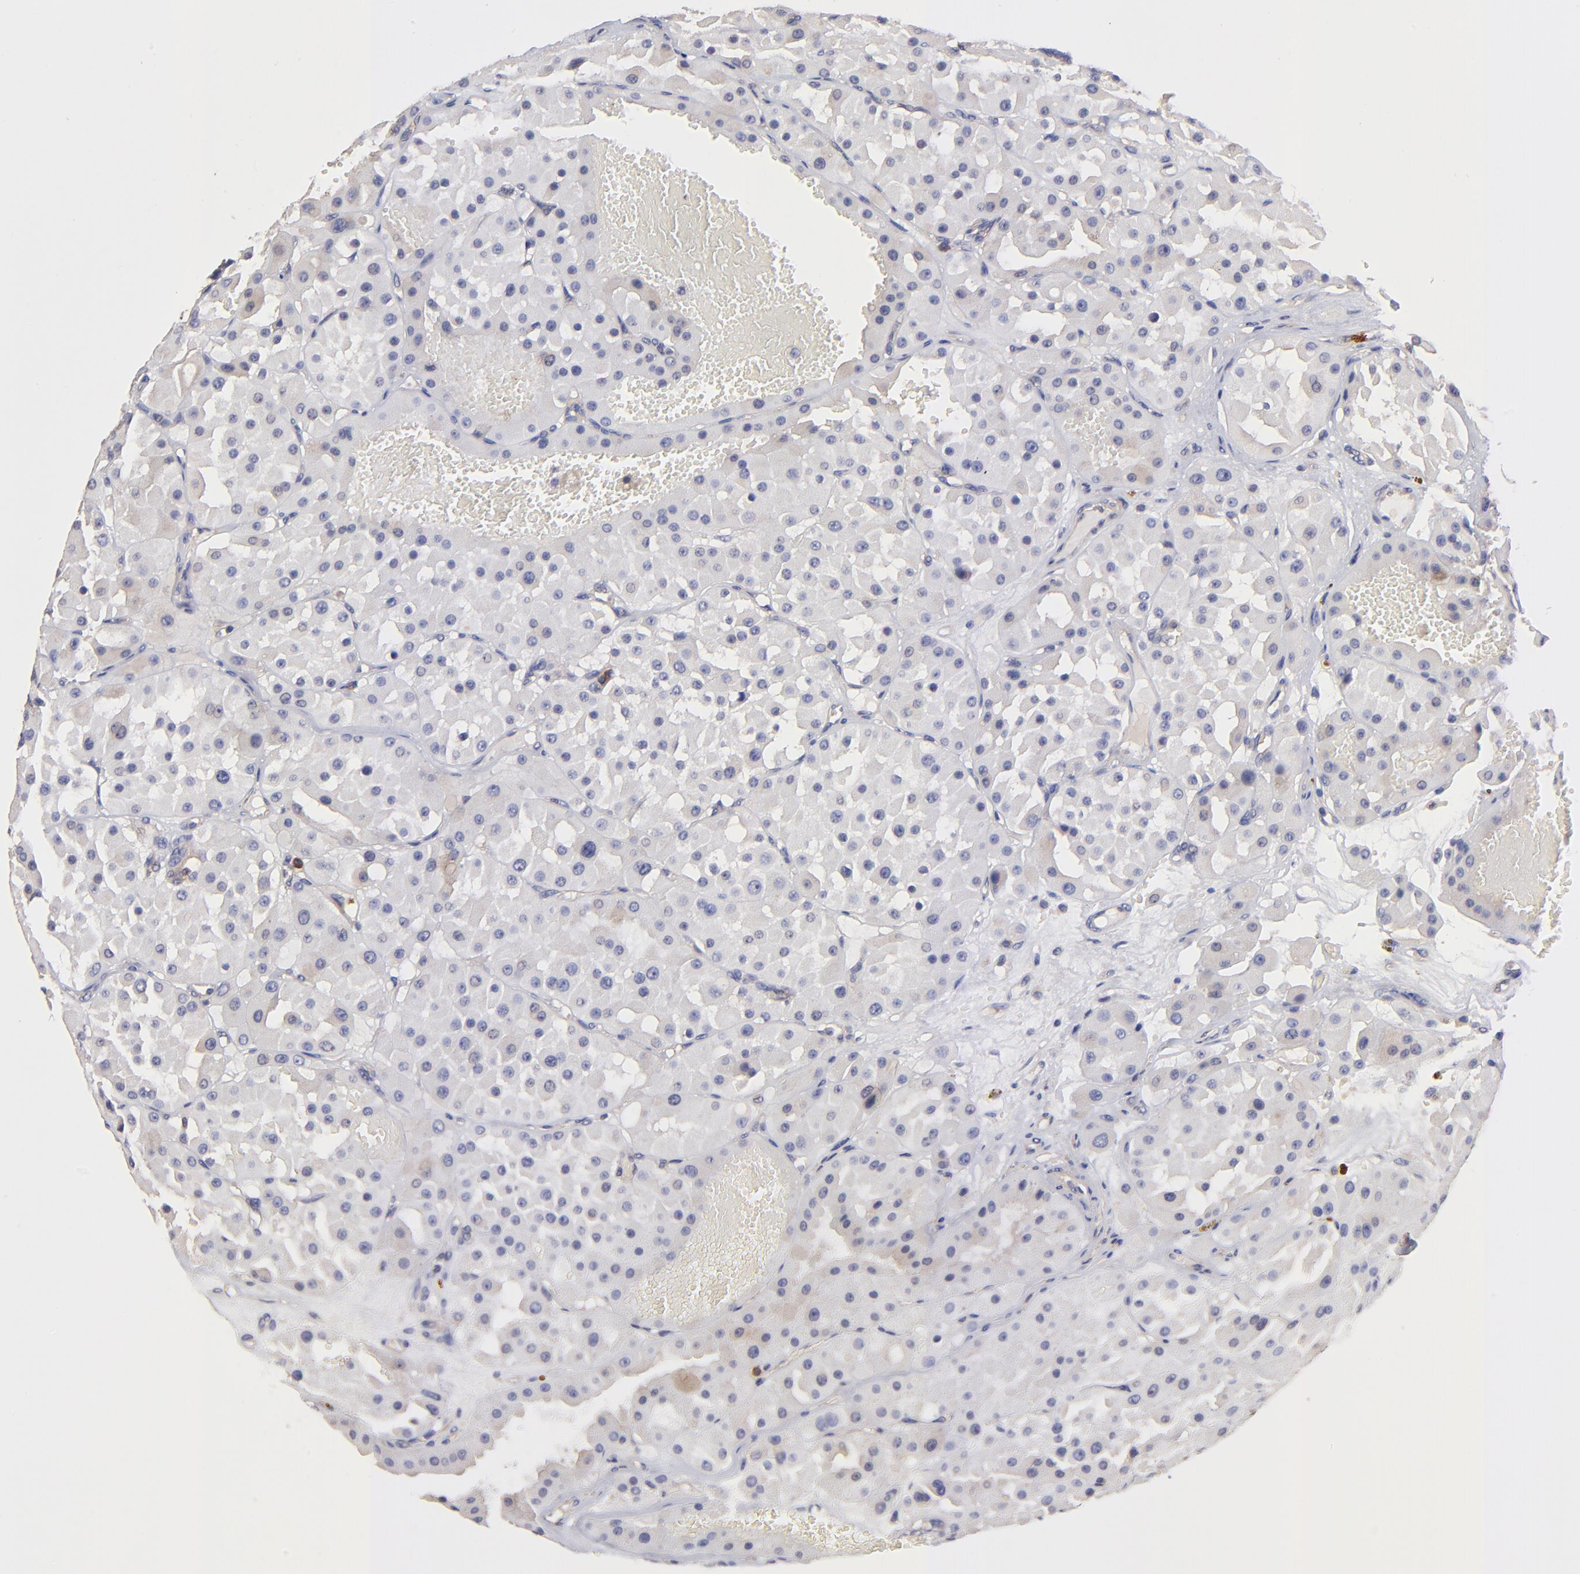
{"staining": {"intensity": "negative", "quantity": "none", "location": "none"}, "tissue": "renal cancer", "cell_type": "Tumor cells", "image_type": "cancer", "snomed": [{"axis": "morphology", "description": "Adenocarcinoma, uncertain malignant potential"}, {"axis": "topography", "description": "Kidney"}], "caption": "Tumor cells show no significant staining in adenocarcinoma,  uncertain malignant potential (renal).", "gene": "ASB7", "patient": {"sex": "male", "age": 63}}